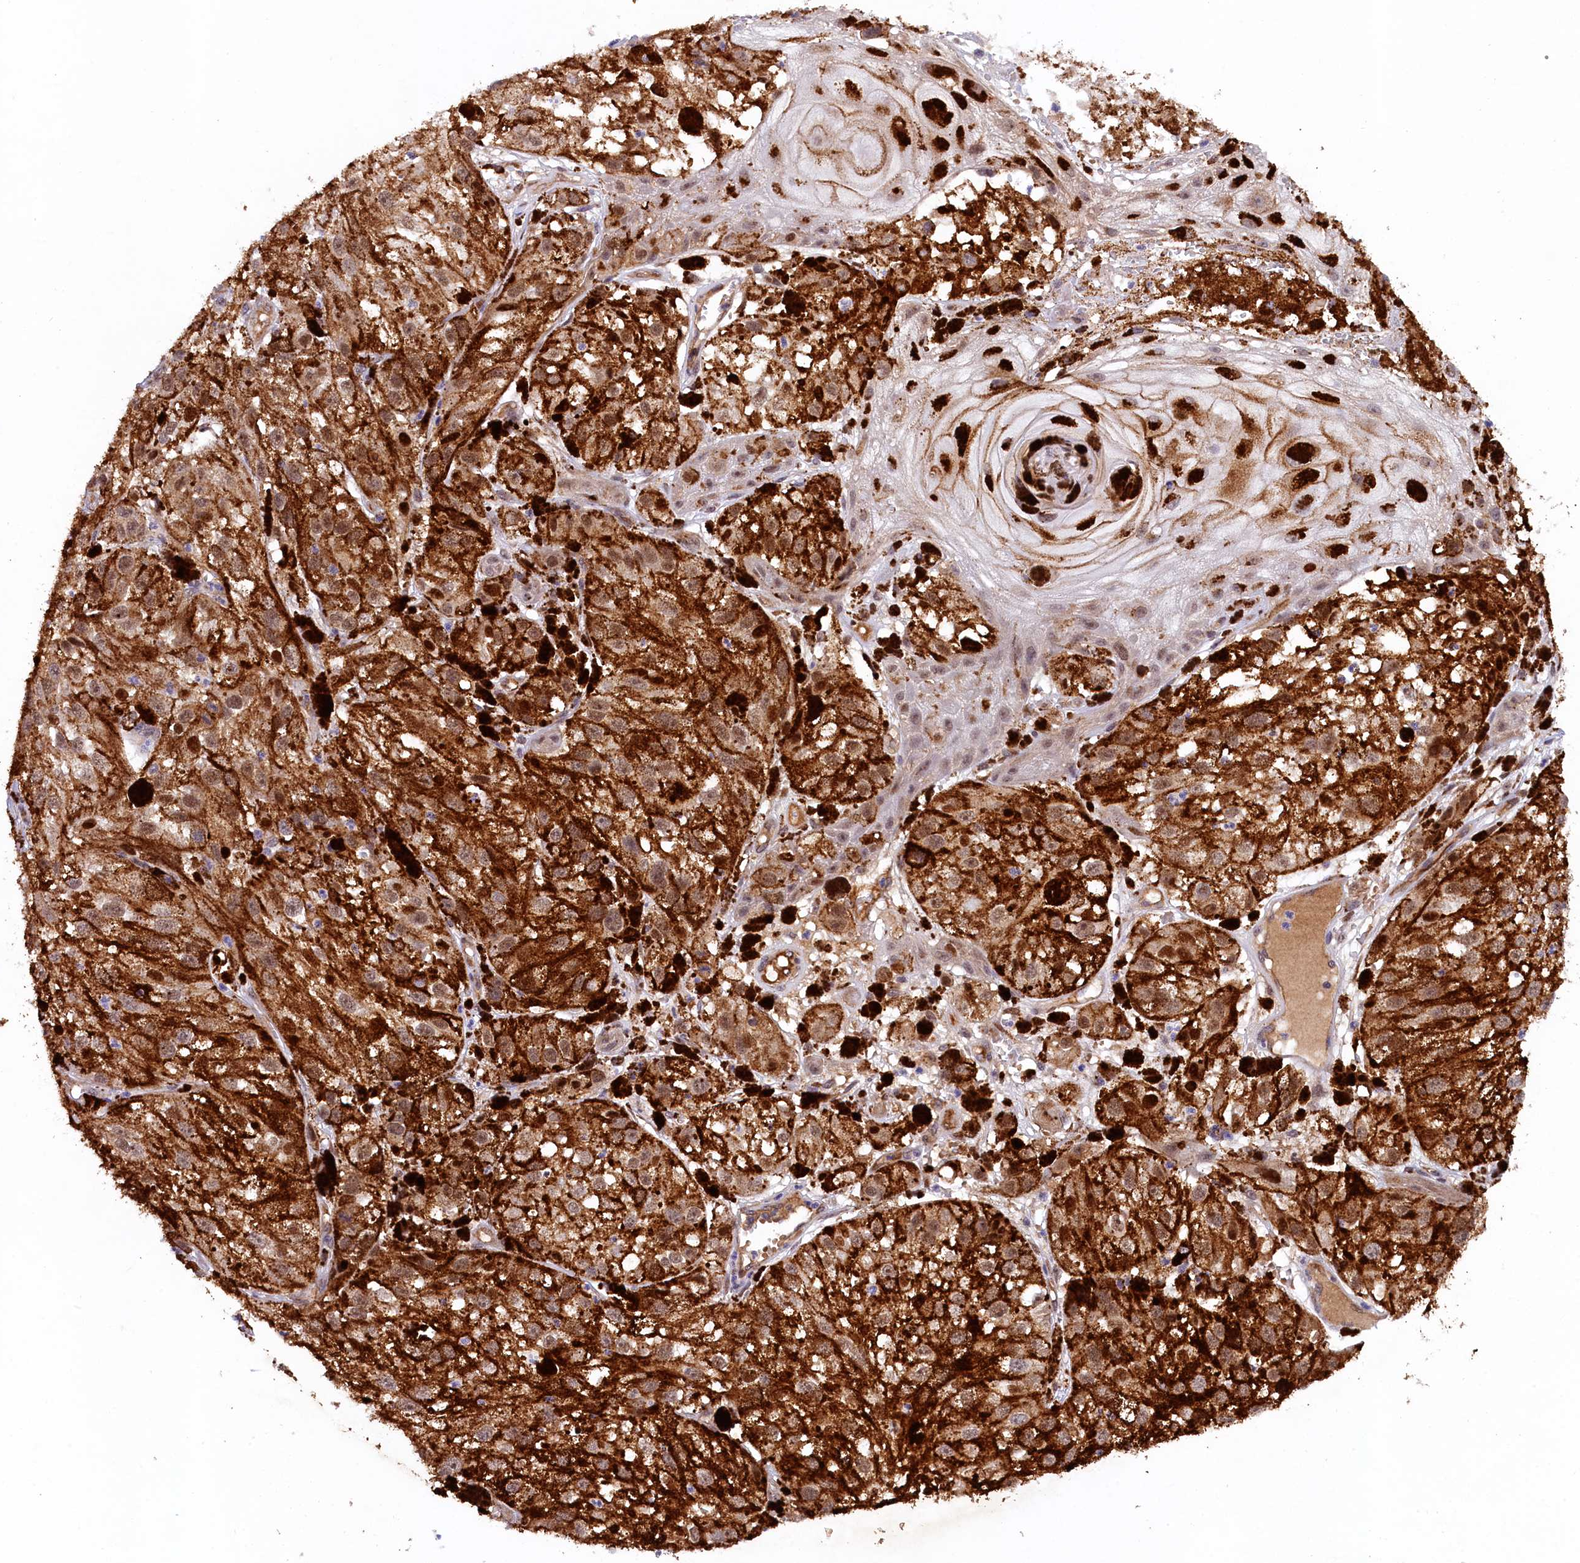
{"staining": {"intensity": "moderate", "quantity": ">75%", "location": "cytoplasmic/membranous,nuclear"}, "tissue": "melanoma", "cell_type": "Tumor cells", "image_type": "cancer", "snomed": [{"axis": "morphology", "description": "Malignant melanoma, NOS"}, {"axis": "topography", "description": "Skin"}], "caption": "Protein expression analysis of malignant melanoma exhibits moderate cytoplasmic/membranous and nuclear staining in approximately >75% of tumor cells. (brown staining indicates protein expression, while blue staining denotes nuclei).", "gene": "ARL14EP", "patient": {"sex": "male", "age": 88}}